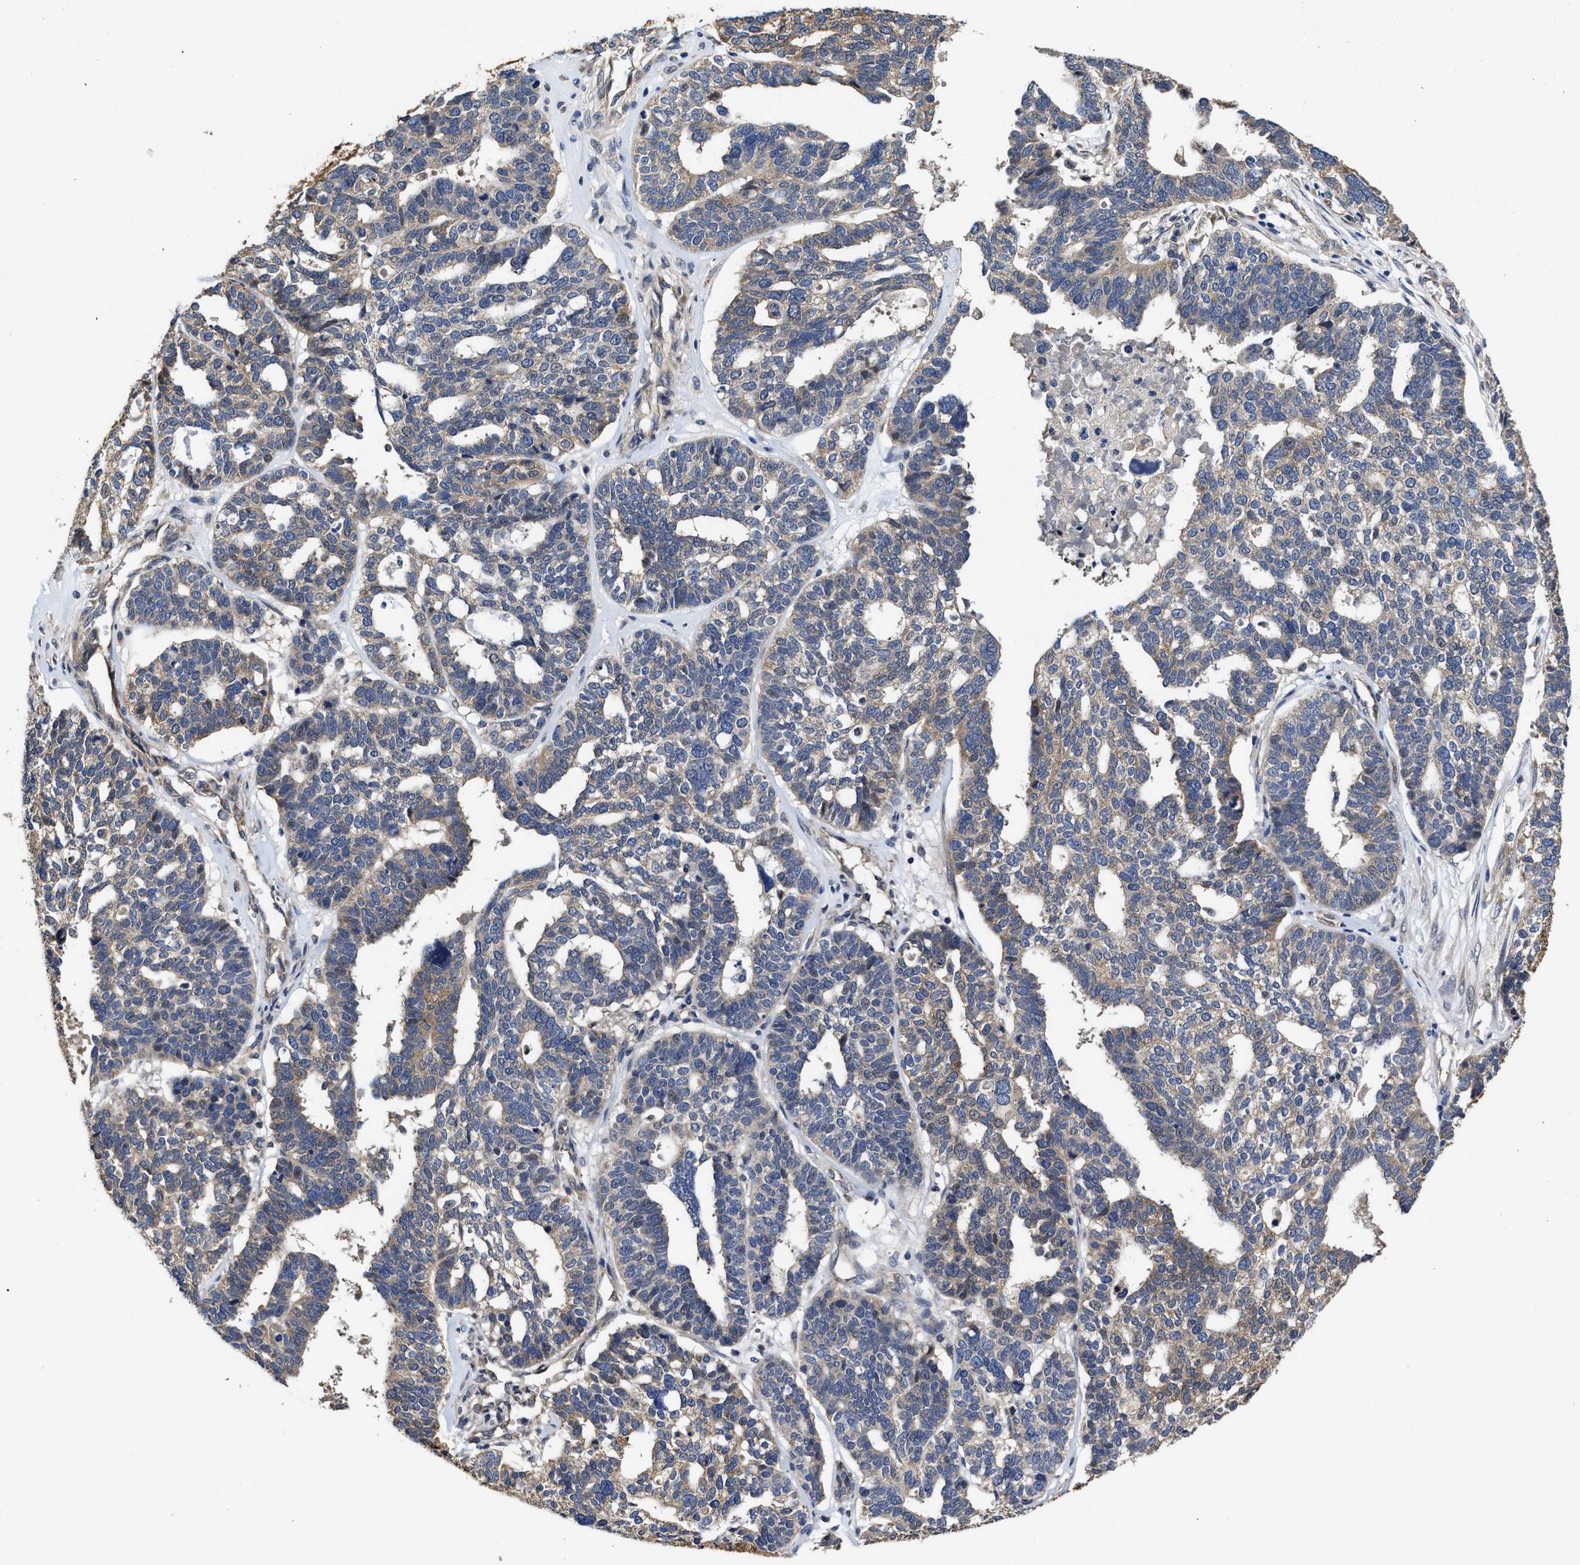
{"staining": {"intensity": "moderate", "quantity": "25%-75%", "location": "cytoplasmic/membranous"}, "tissue": "ovarian cancer", "cell_type": "Tumor cells", "image_type": "cancer", "snomed": [{"axis": "morphology", "description": "Cystadenocarcinoma, serous, NOS"}, {"axis": "topography", "description": "Ovary"}], "caption": "An immunohistochemistry image of neoplastic tissue is shown. Protein staining in brown highlights moderate cytoplasmic/membranous positivity in ovarian cancer (serous cystadenocarcinoma) within tumor cells.", "gene": "TRAF6", "patient": {"sex": "female", "age": 59}}